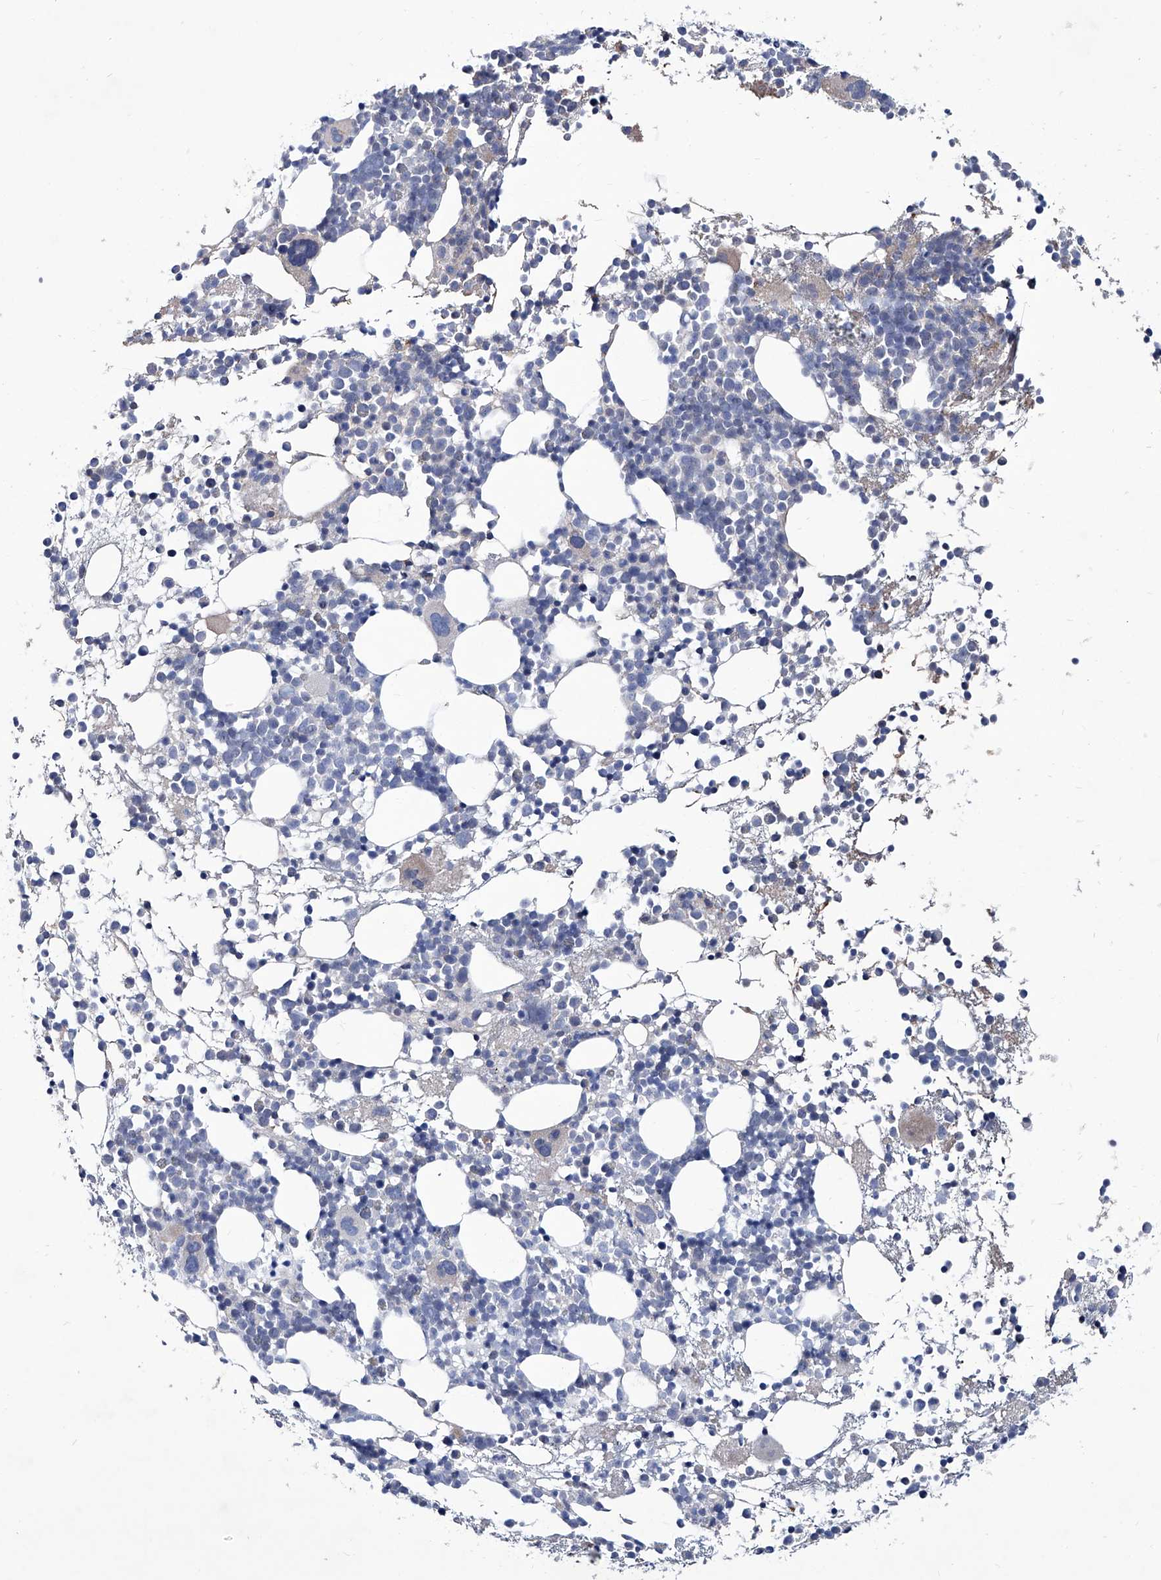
{"staining": {"intensity": "negative", "quantity": "none", "location": "none"}, "tissue": "bone marrow", "cell_type": "Hematopoietic cells", "image_type": "normal", "snomed": [{"axis": "morphology", "description": "Normal tissue, NOS"}, {"axis": "topography", "description": "Bone marrow"}], "caption": "Protein analysis of benign bone marrow reveals no significant expression in hematopoietic cells. (Stains: DAB immunohistochemistry with hematoxylin counter stain, Microscopy: brightfield microscopy at high magnification).", "gene": "KLHL17", "patient": {"sex": "female", "age": 57}}